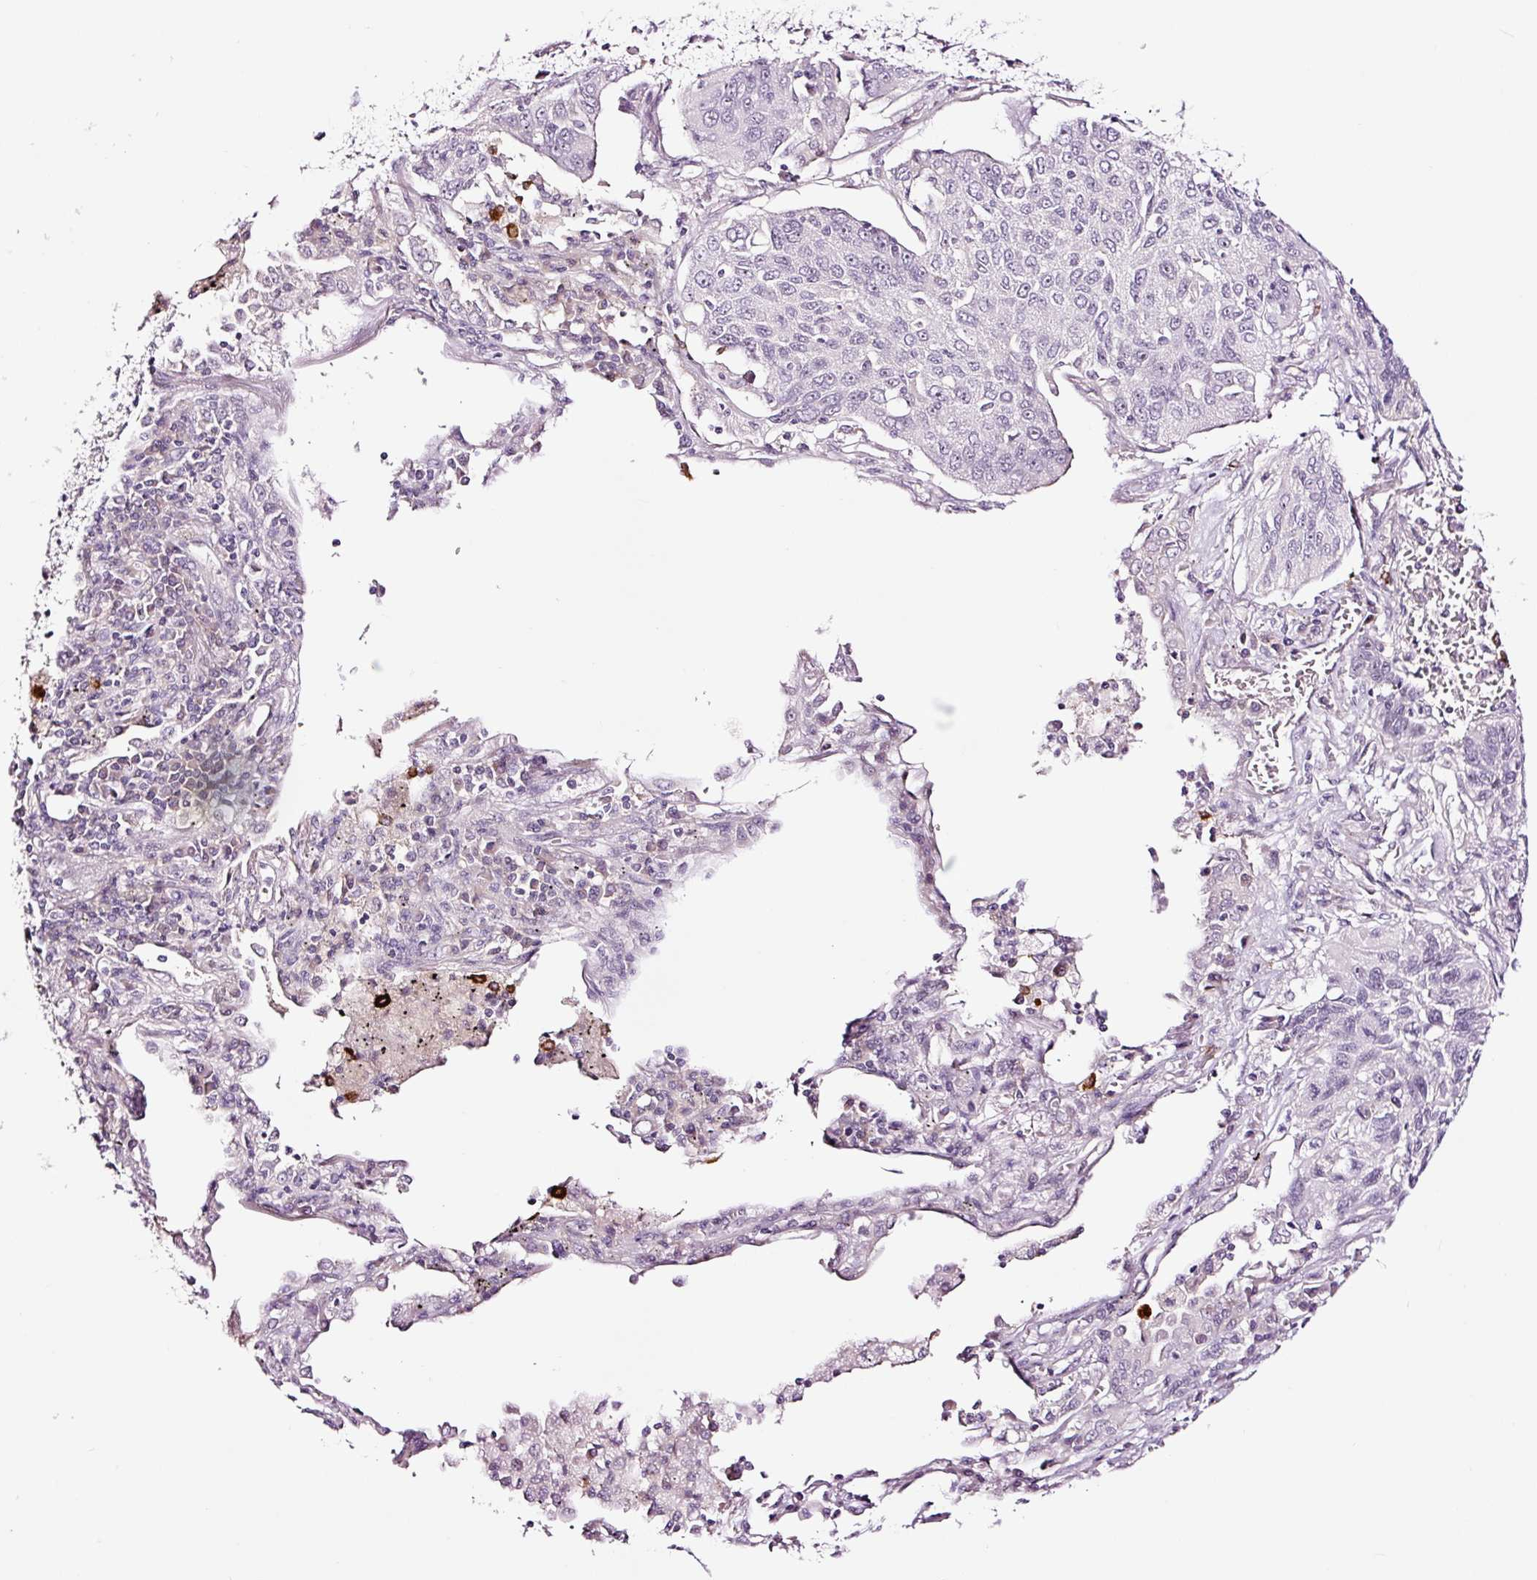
{"staining": {"intensity": "negative", "quantity": "none", "location": "none"}, "tissue": "lung cancer", "cell_type": "Tumor cells", "image_type": "cancer", "snomed": [{"axis": "morphology", "description": "Squamous cell carcinoma, NOS"}, {"axis": "topography", "description": "Lung"}], "caption": "High magnification brightfield microscopy of lung cancer (squamous cell carcinoma) stained with DAB (brown) and counterstained with hematoxylin (blue): tumor cells show no significant positivity.", "gene": "UTP14A", "patient": {"sex": "female", "age": 66}}